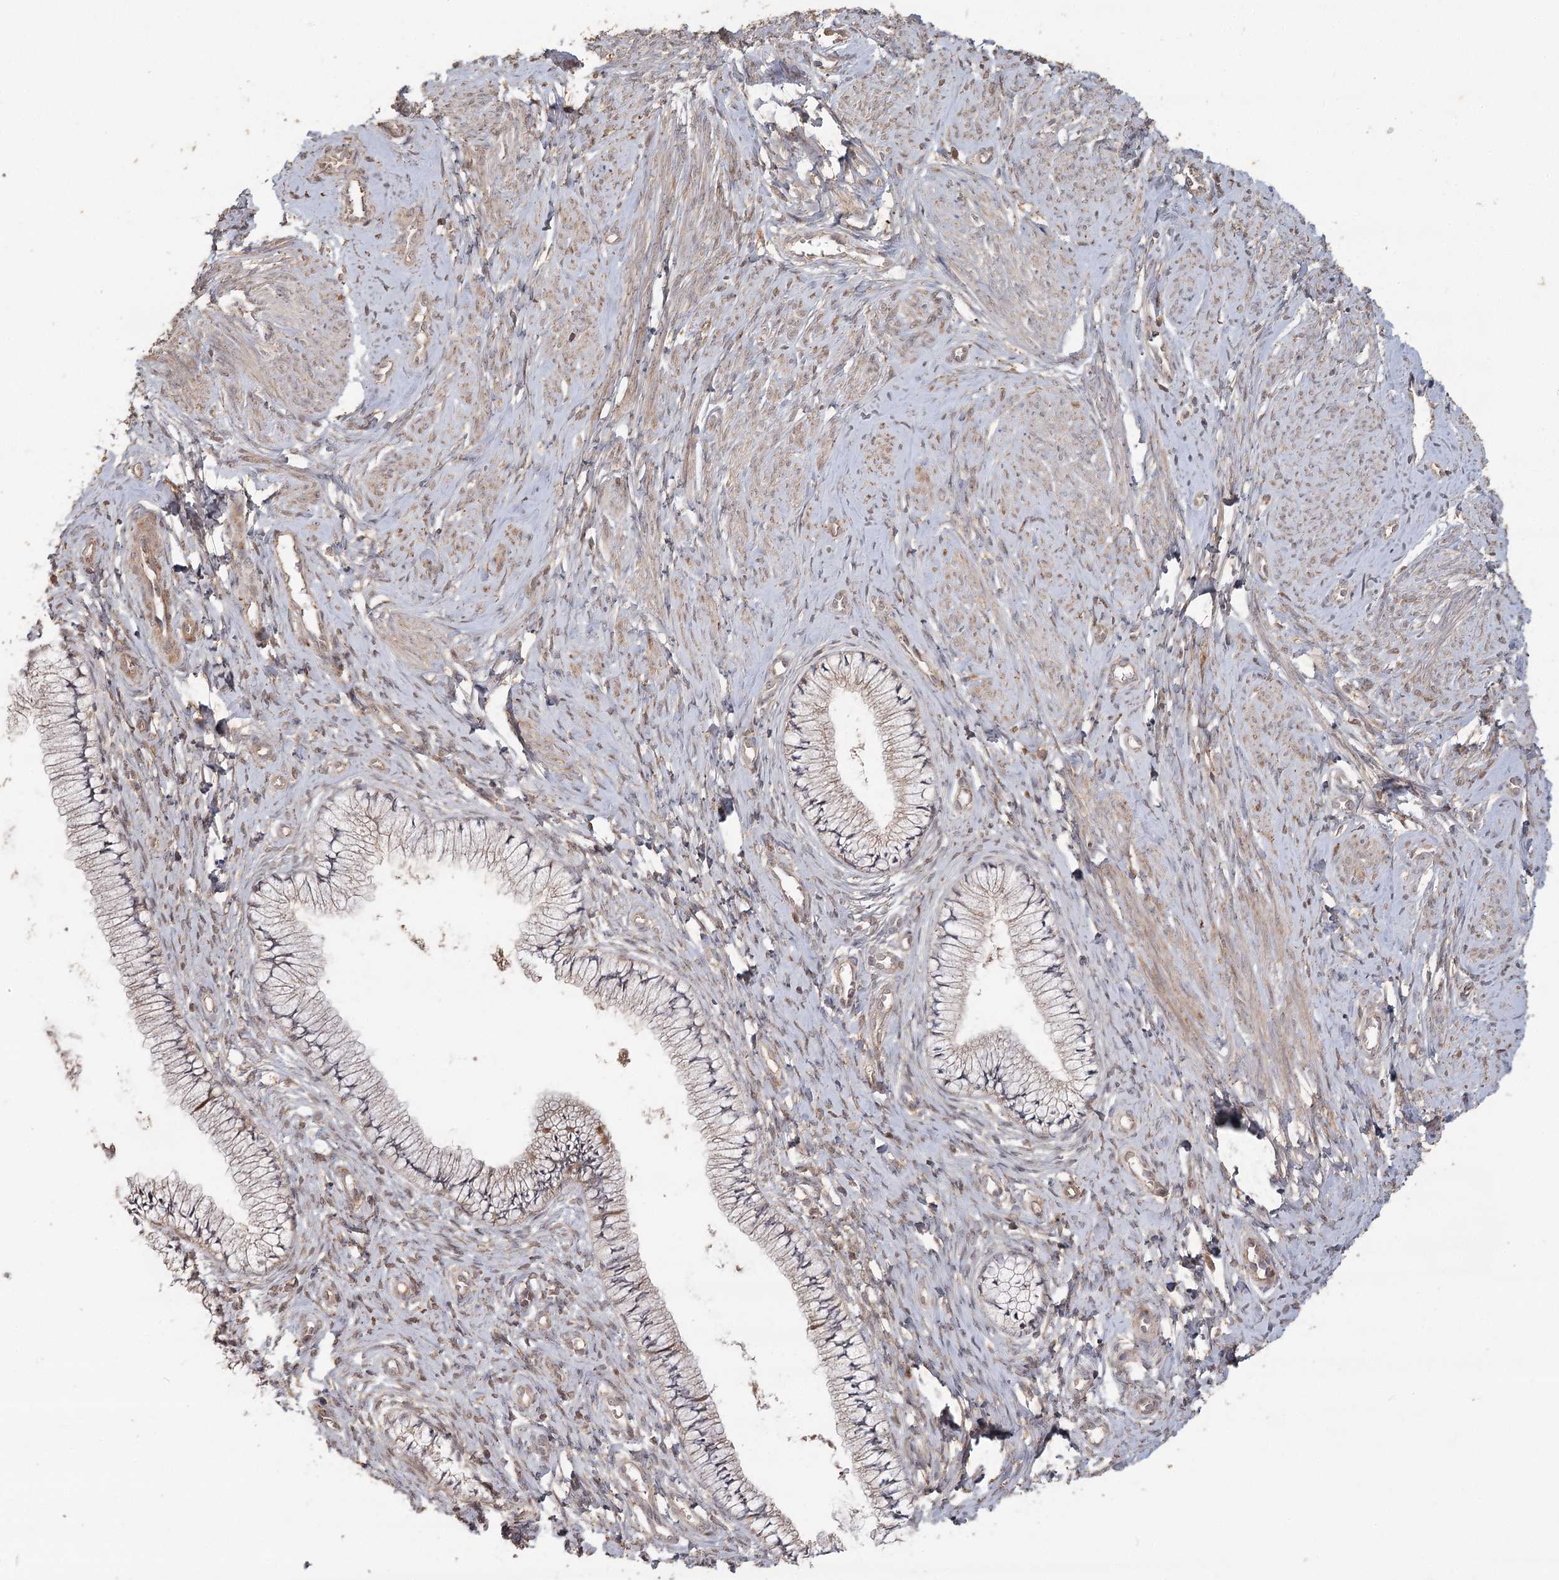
{"staining": {"intensity": "weak", "quantity": "25%-75%", "location": "cytoplasmic/membranous"}, "tissue": "cervix", "cell_type": "Glandular cells", "image_type": "normal", "snomed": [{"axis": "morphology", "description": "Normal tissue, NOS"}, {"axis": "topography", "description": "Cervix"}], "caption": "This micrograph demonstrates IHC staining of normal human cervix, with low weak cytoplasmic/membranous expression in about 25%-75% of glandular cells.", "gene": "OBSL1", "patient": {"sex": "female", "age": 36}}